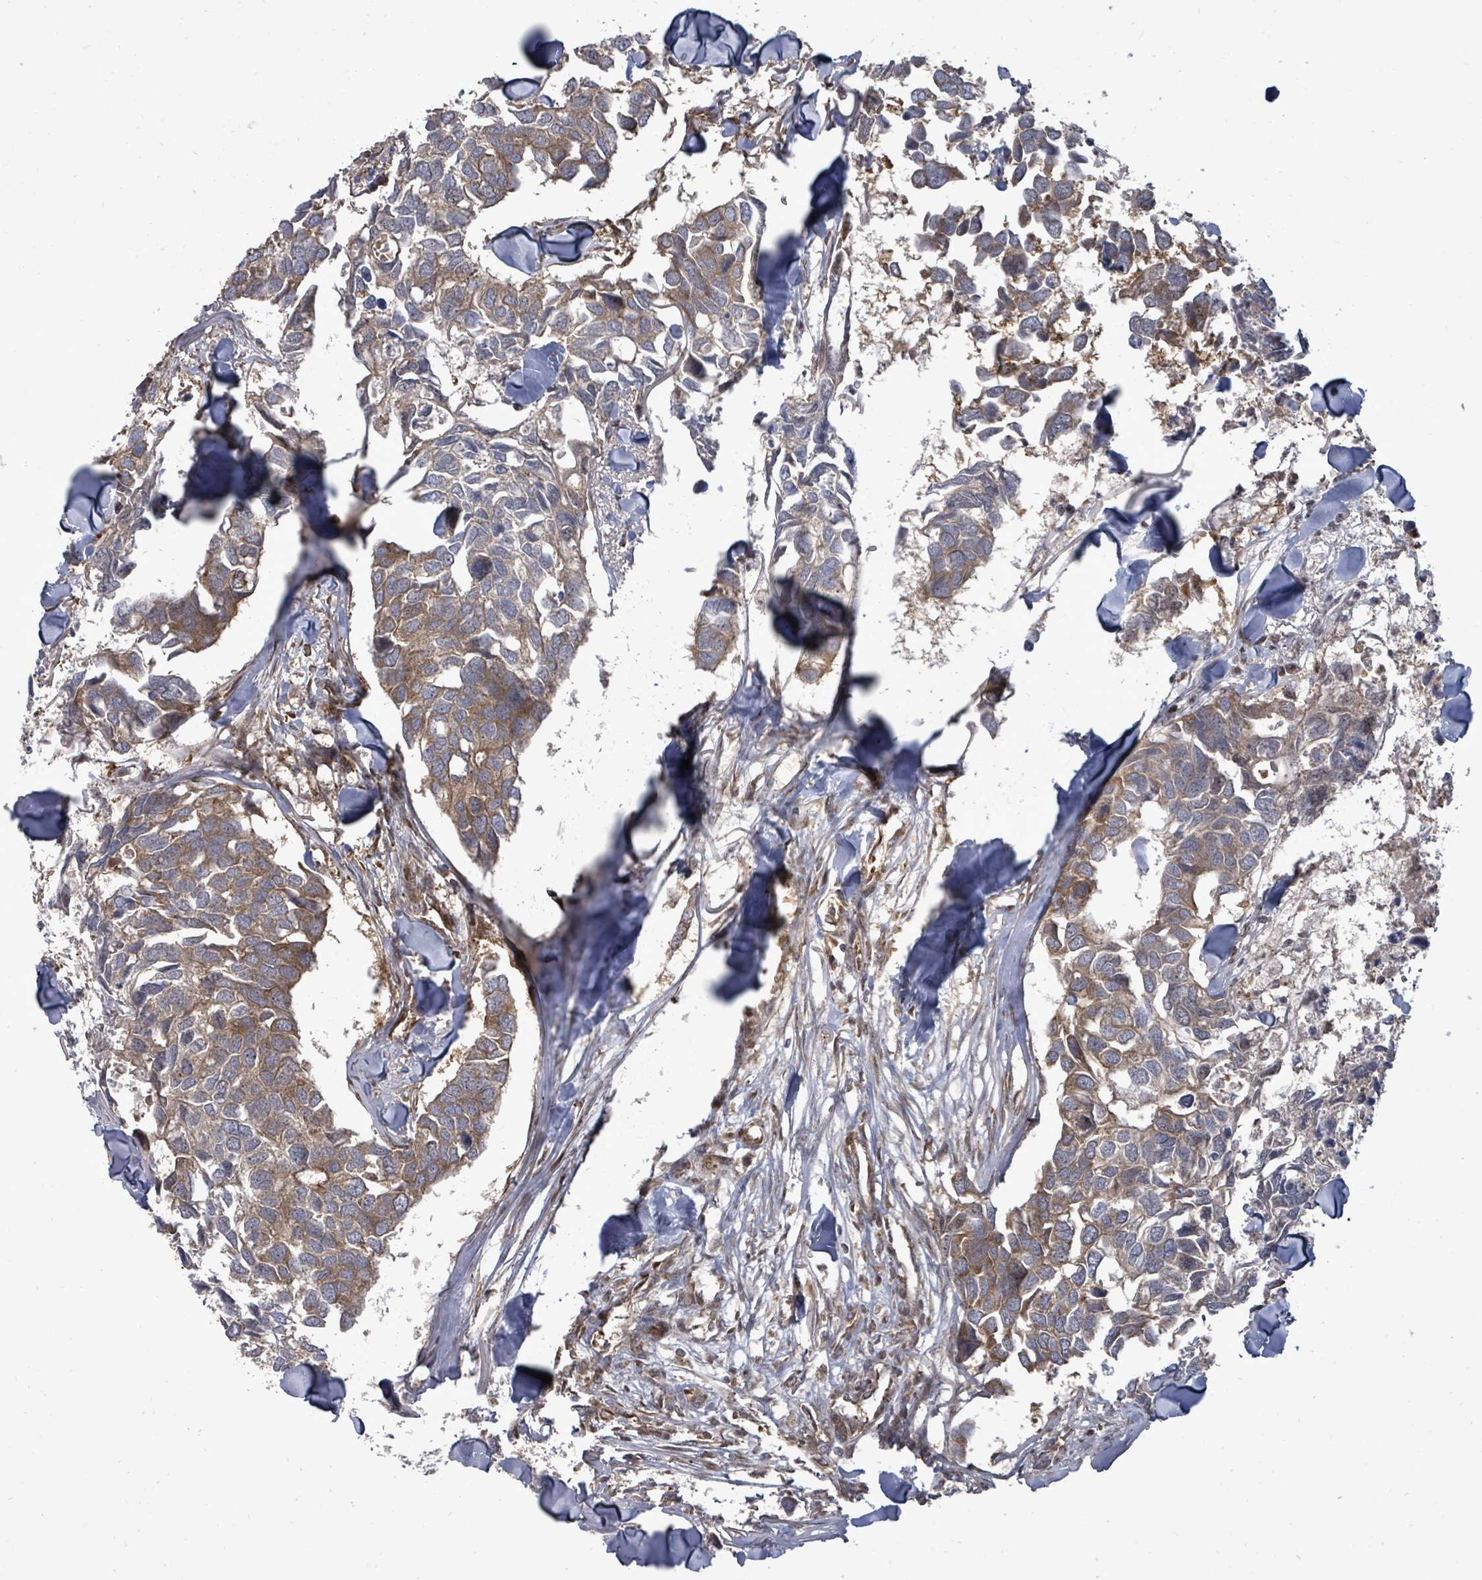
{"staining": {"intensity": "moderate", "quantity": ">75%", "location": "cytoplasmic/membranous"}, "tissue": "breast cancer", "cell_type": "Tumor cells", "image_type": "cancer", "snomed": [{"axis": "morphology", "description": "Duct carcinoma"}, {"axis": "topography", "description": "Breast"}], "caption": "Intraductal carcinoma (breast) tissue shows moderate cytoplasmic/membranous positivity in approximately >75% of tumor cells, visualized by immunohistochemistry.", "gene": "EIF3C", "patient": {"sex": "female", "age": 83}}